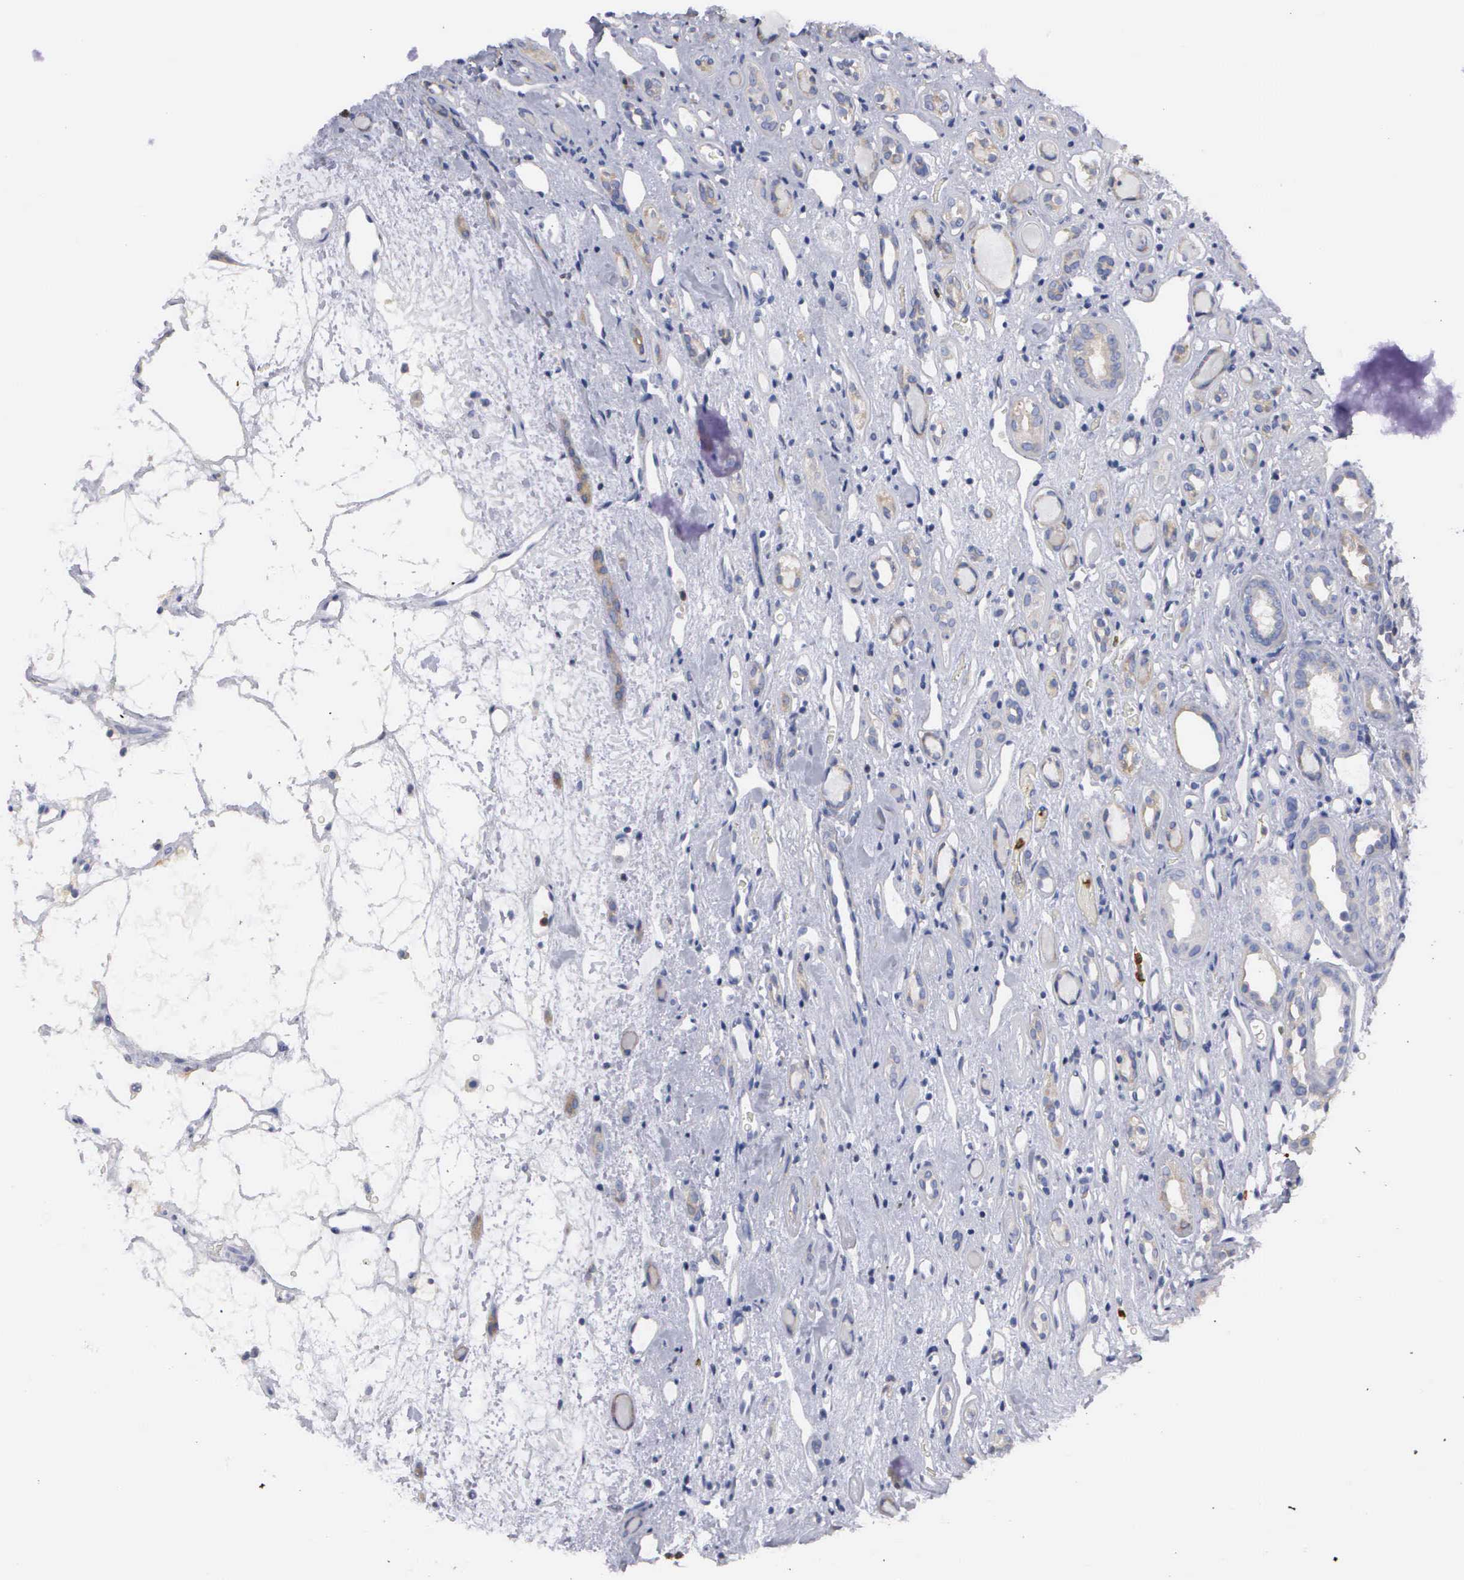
{"staining": {"intensity": "negative", "quantity": "none", "location": "none"}, "tissue": "renal cancer", "cell_type": "Tumor cells", "image_type": "cancer", "snomed": [{"axis": "morphology", "description": "Adenocarcinoma, NOS"}, {"axis": "topography", "description": "Kidney"}], "caption": "IHC of renal cancer (adenocarcinoma) displays no staining in tumor cells. (DAB (3,3'-diaminobenzidine) immunohistochemistry with hematoxylin counter stain).", "gene": "G6PD", "patient": {"sex": "female", "age": 60}}